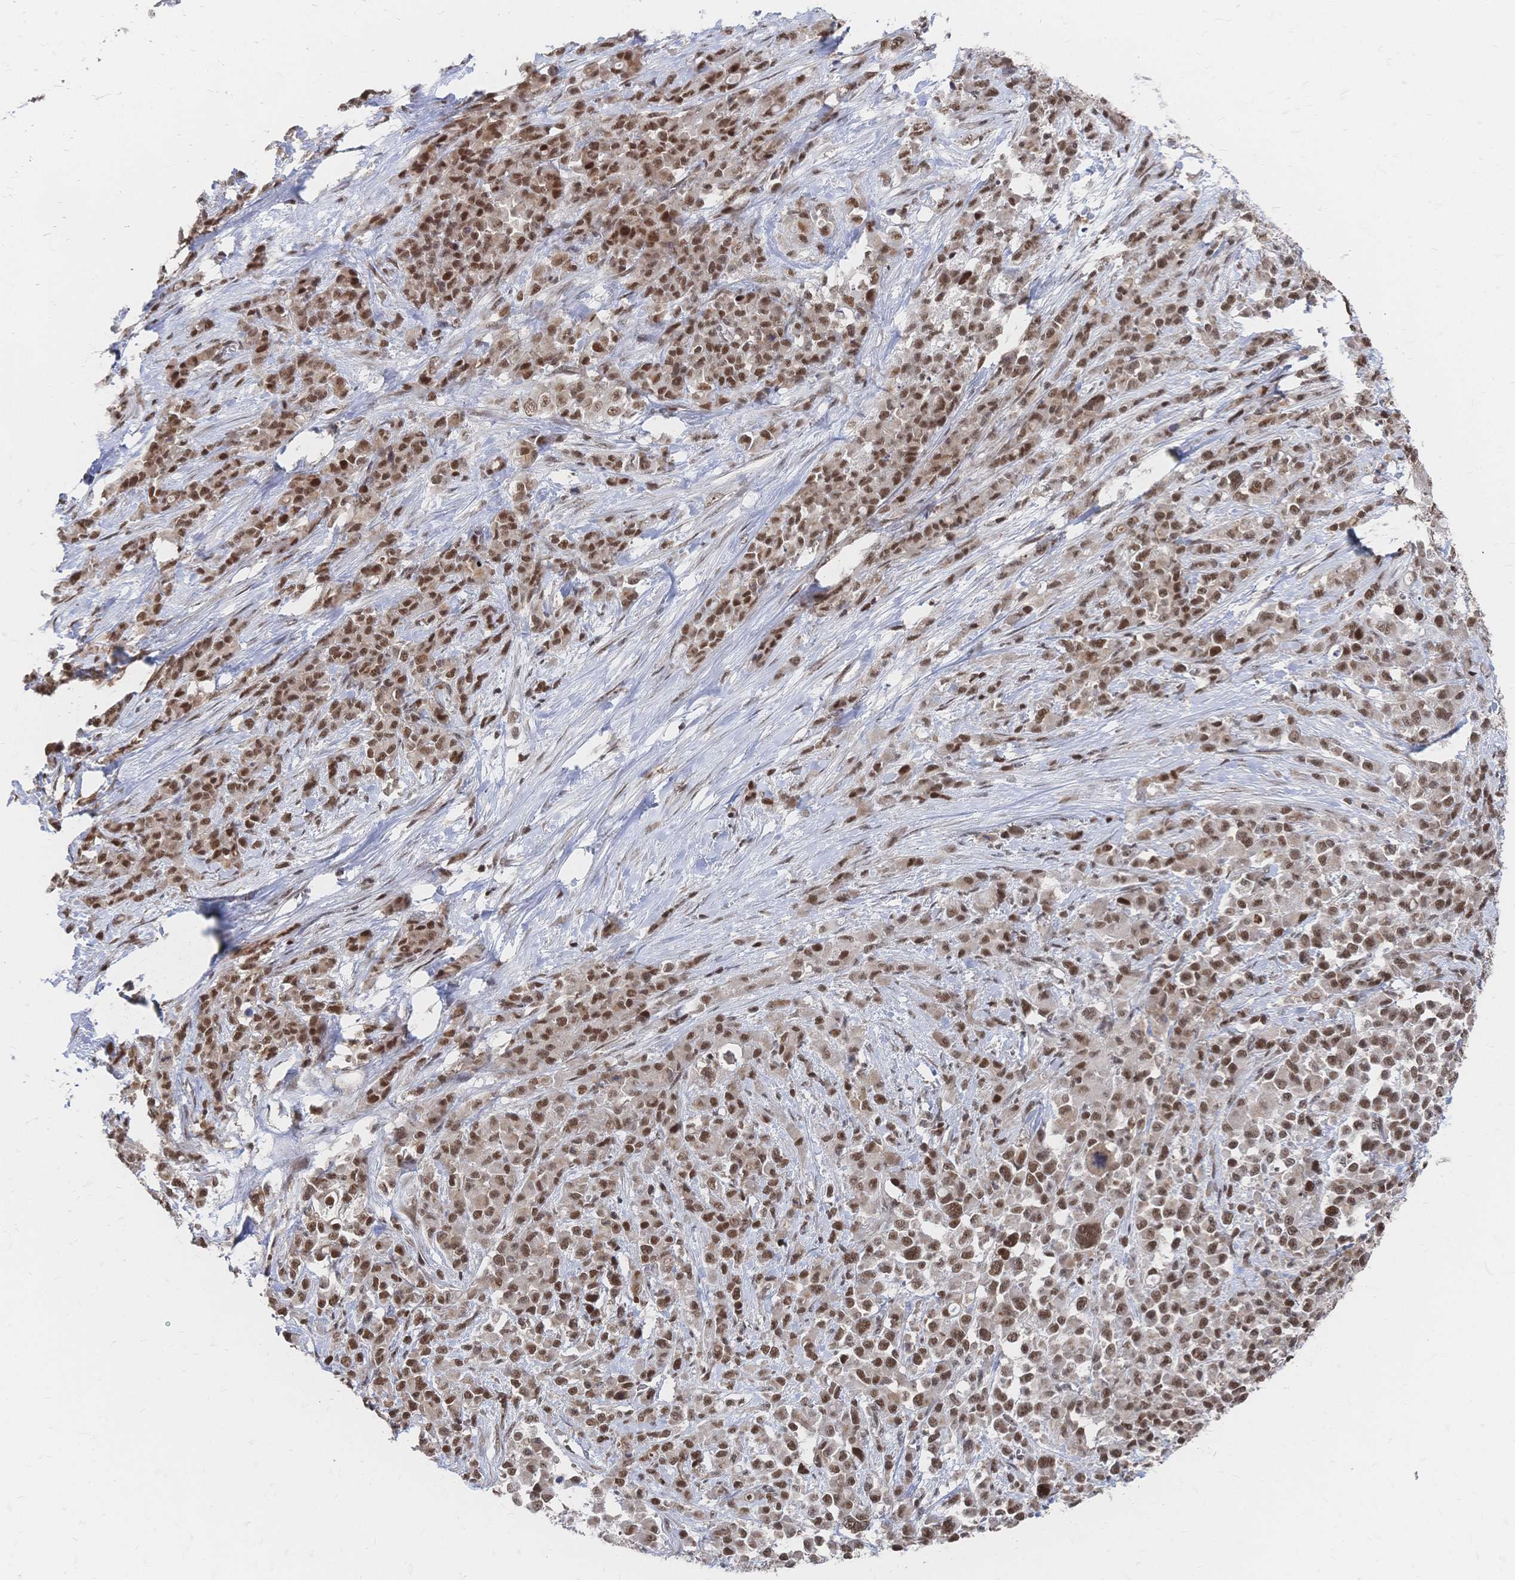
{"staining": {"intensity": "moderate", "quantity": ">75%", "location": "nuclear"}, "tissue": "stomach cancer", "cell_type": "Tumor cells", "image_type": "cancer", "snomed": [{"axis": "morphology", "description": "Adenocarcinoma, NOS"}, {"axis": "topography", "description": "Stomach"}], "caption": "A brown stain labels moderate nuclear staining of a protein in stomach adenocarcinoma tumor cells. Nuclei are stained in blue.", "gene": "NELFA", "patient": {"sex": "female", "age": 76}}